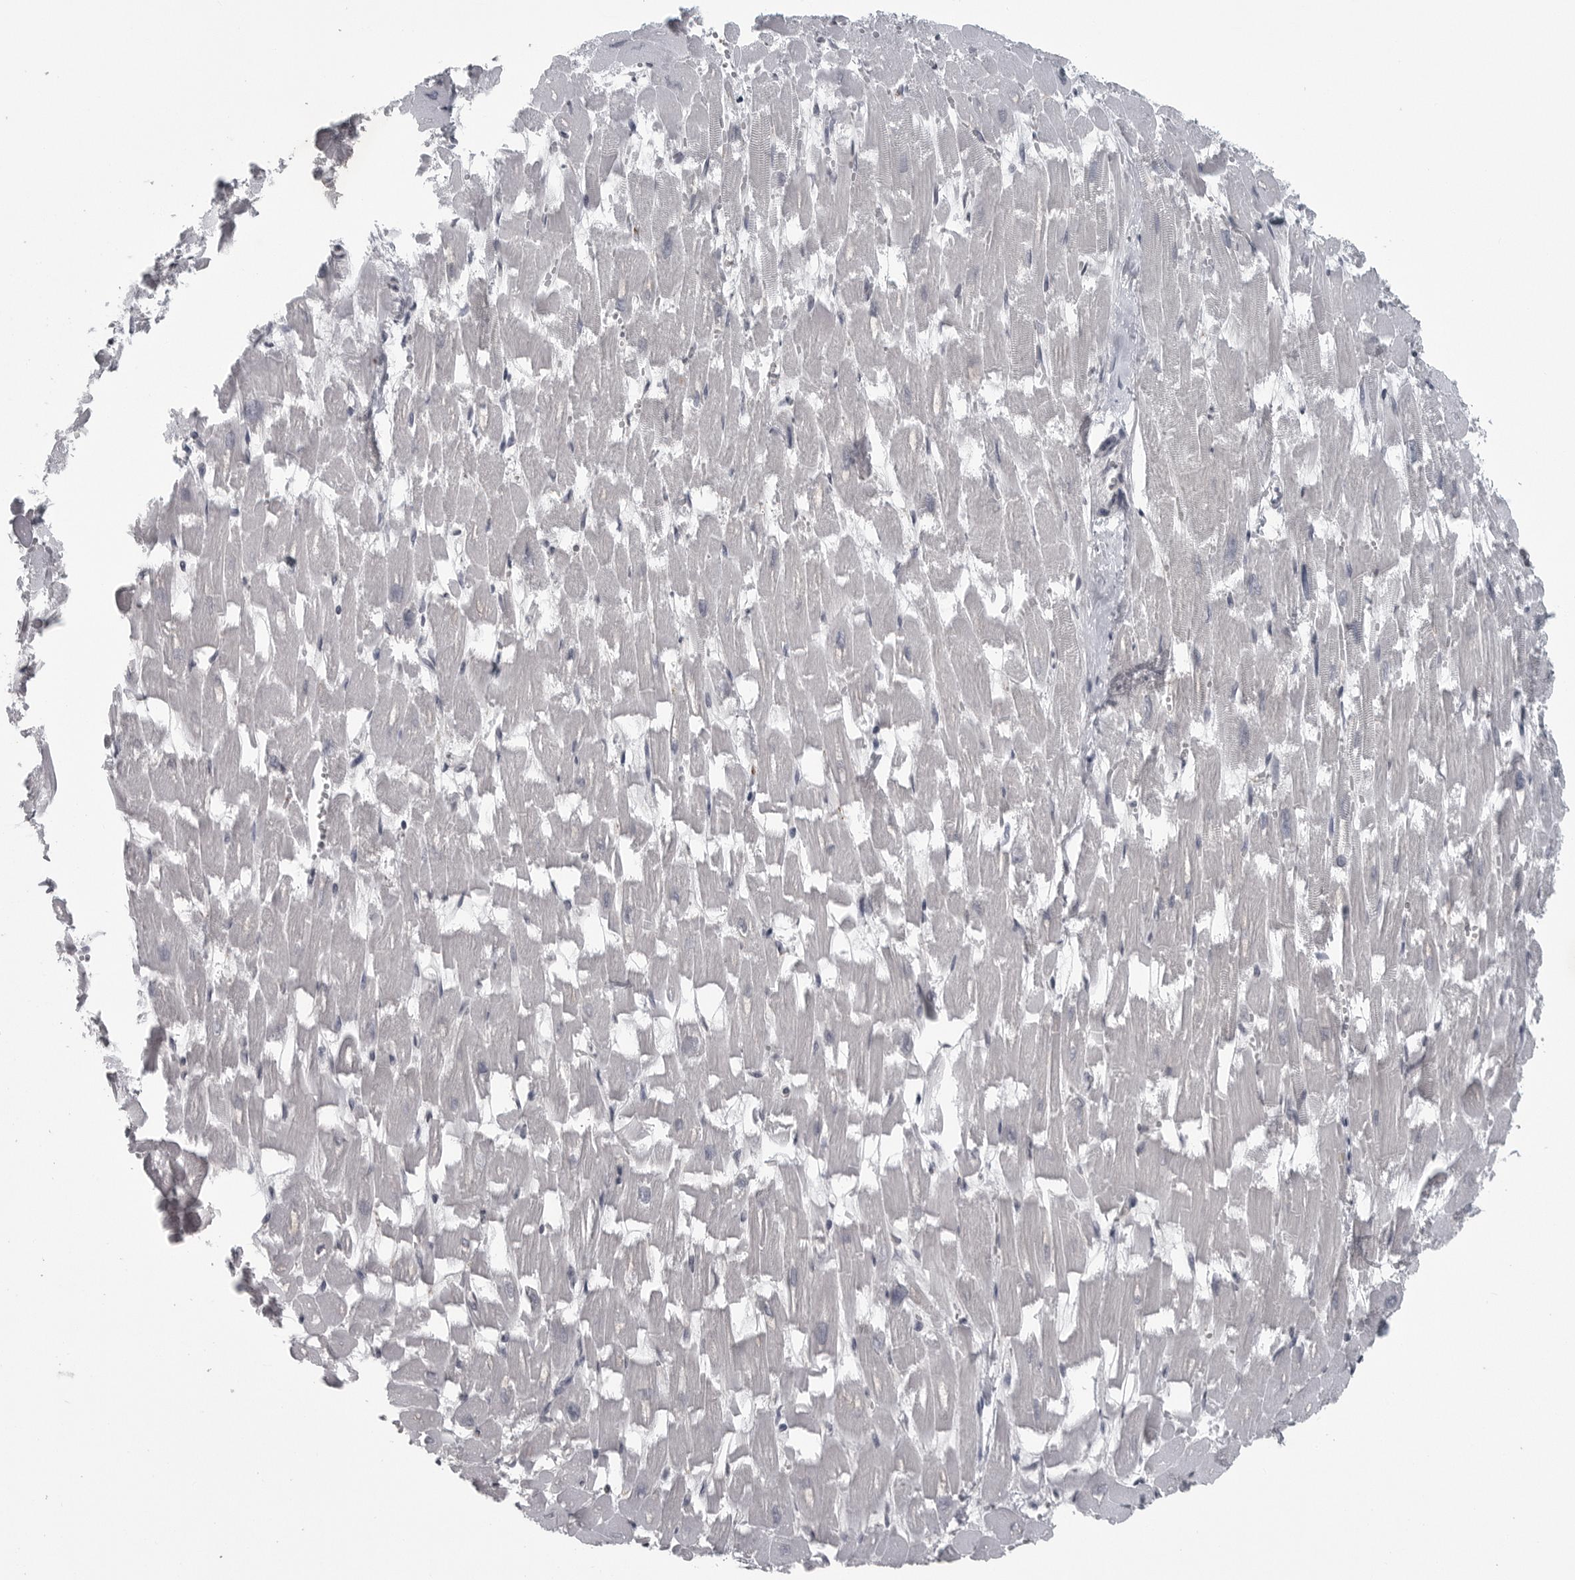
{"staining": {"intensity": "negative", "quantity": "none", "location": "none"}, "tissue": "heart muscle", "cell_type": "Cardiomyocytes", "image_type": "normal", "snomed": [{"axis": "morphology", "description": "Normal tissue, NOS"}, {"axis": "topography", "description": "Heart"}], "caption": "IHC micrograph of unremarkable heart muscle: human heart muscle stained with DAB demonstrates no significant protein positivity in cardiomyocytes.", "gene": "LYSMD1", "patient": {"sex": "male", "age": 54}}